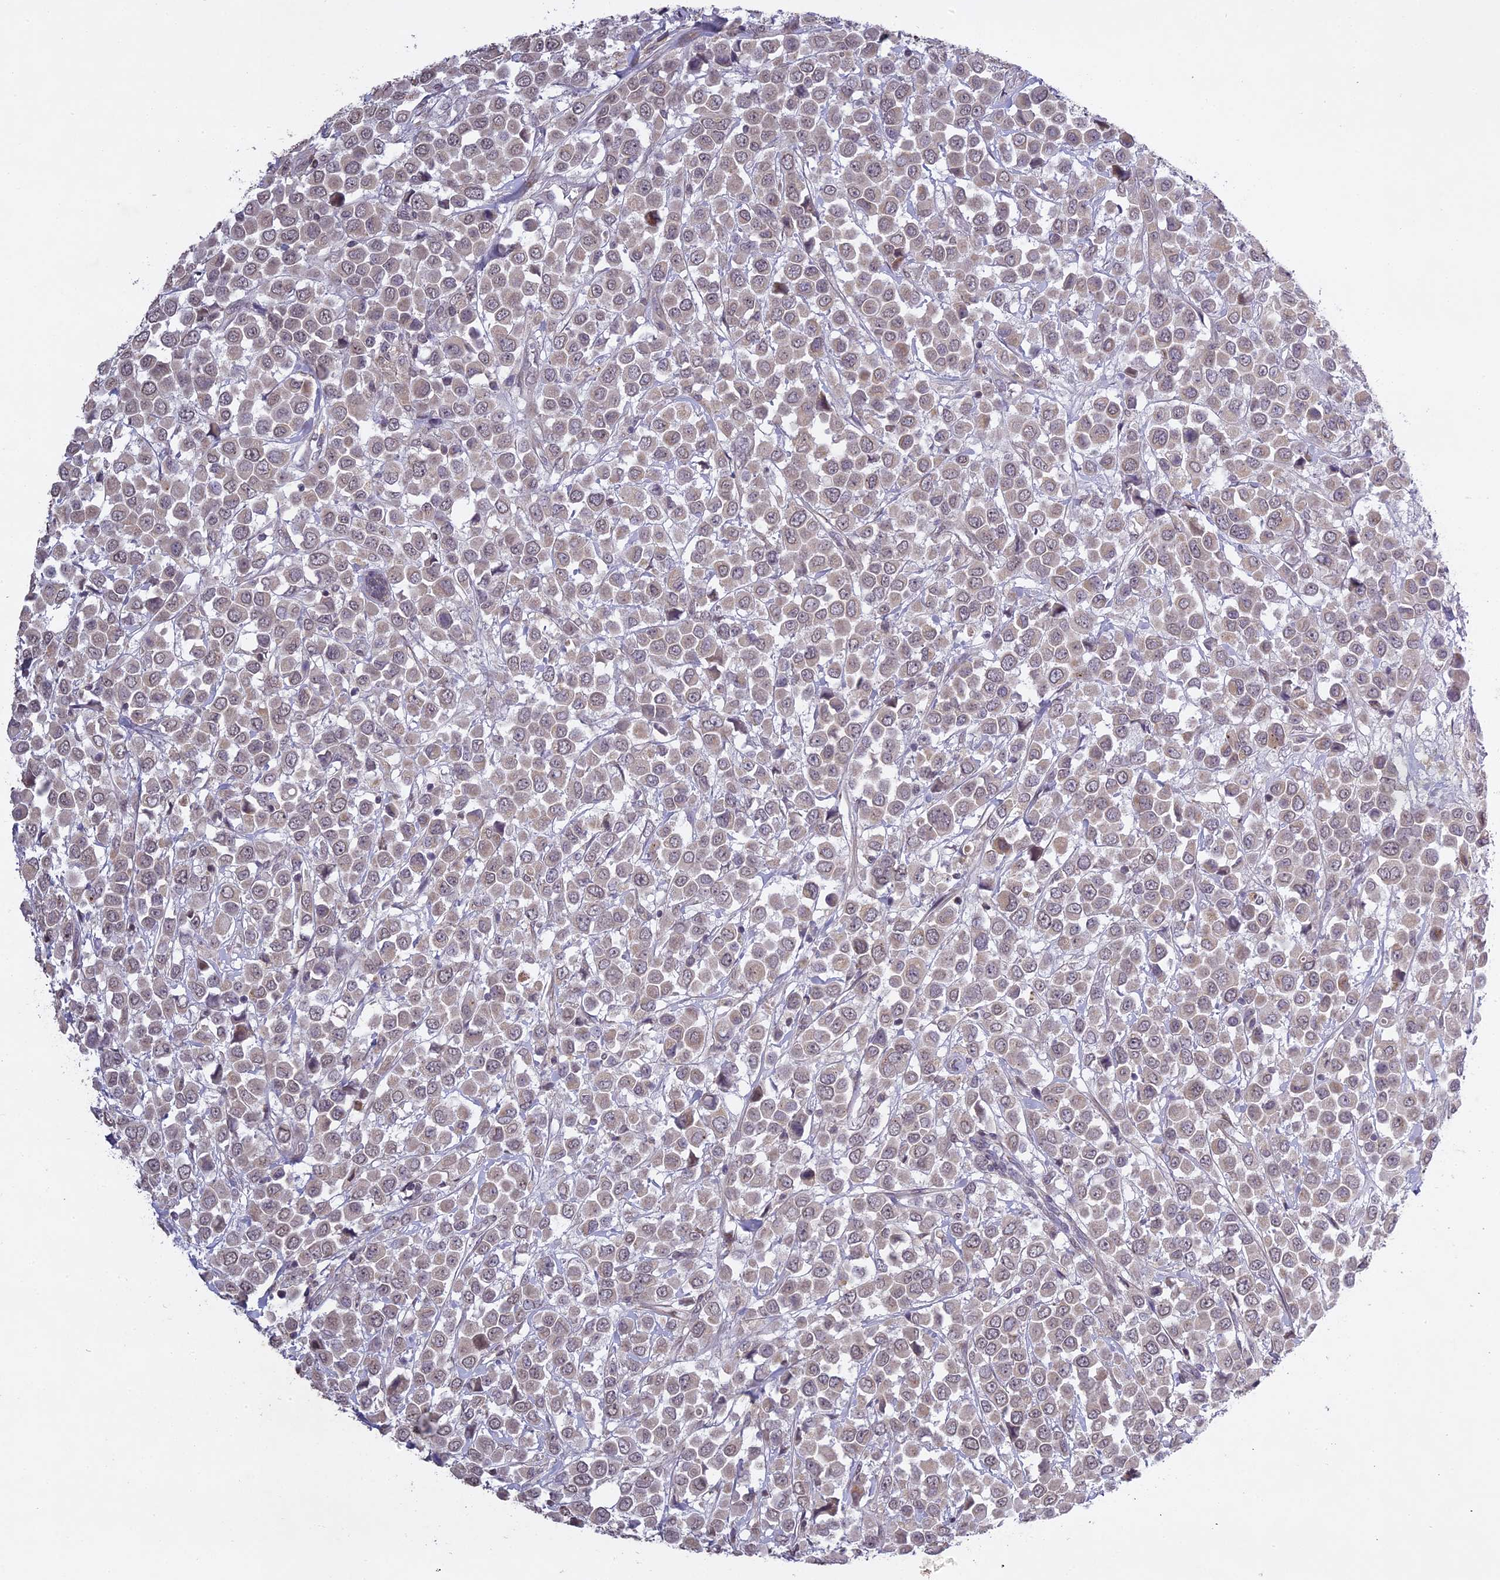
{"staining": {"intensity": "weak", "quantity": "25%-75%", "location": "cytoplasmic/membranous,nuclear"}, "tissue": "breast cancer", "cell_type": "Tumor cells", "image_type": "cancer", "snomed": [{"axis": "morphology", "description": "Duct carcinoma"}, {"axis": "topography", "description": "Breast"}], "caption": "Breast invasive ductal carcinoma stained with DAB immunohistochemistry shows low levels of weak cytoplasmic/membranous and nuclear positivity in approximately 25%-75% of tumor cells.", "gene": "ERG28", "patient": {"sex": "female", "age": 61}}